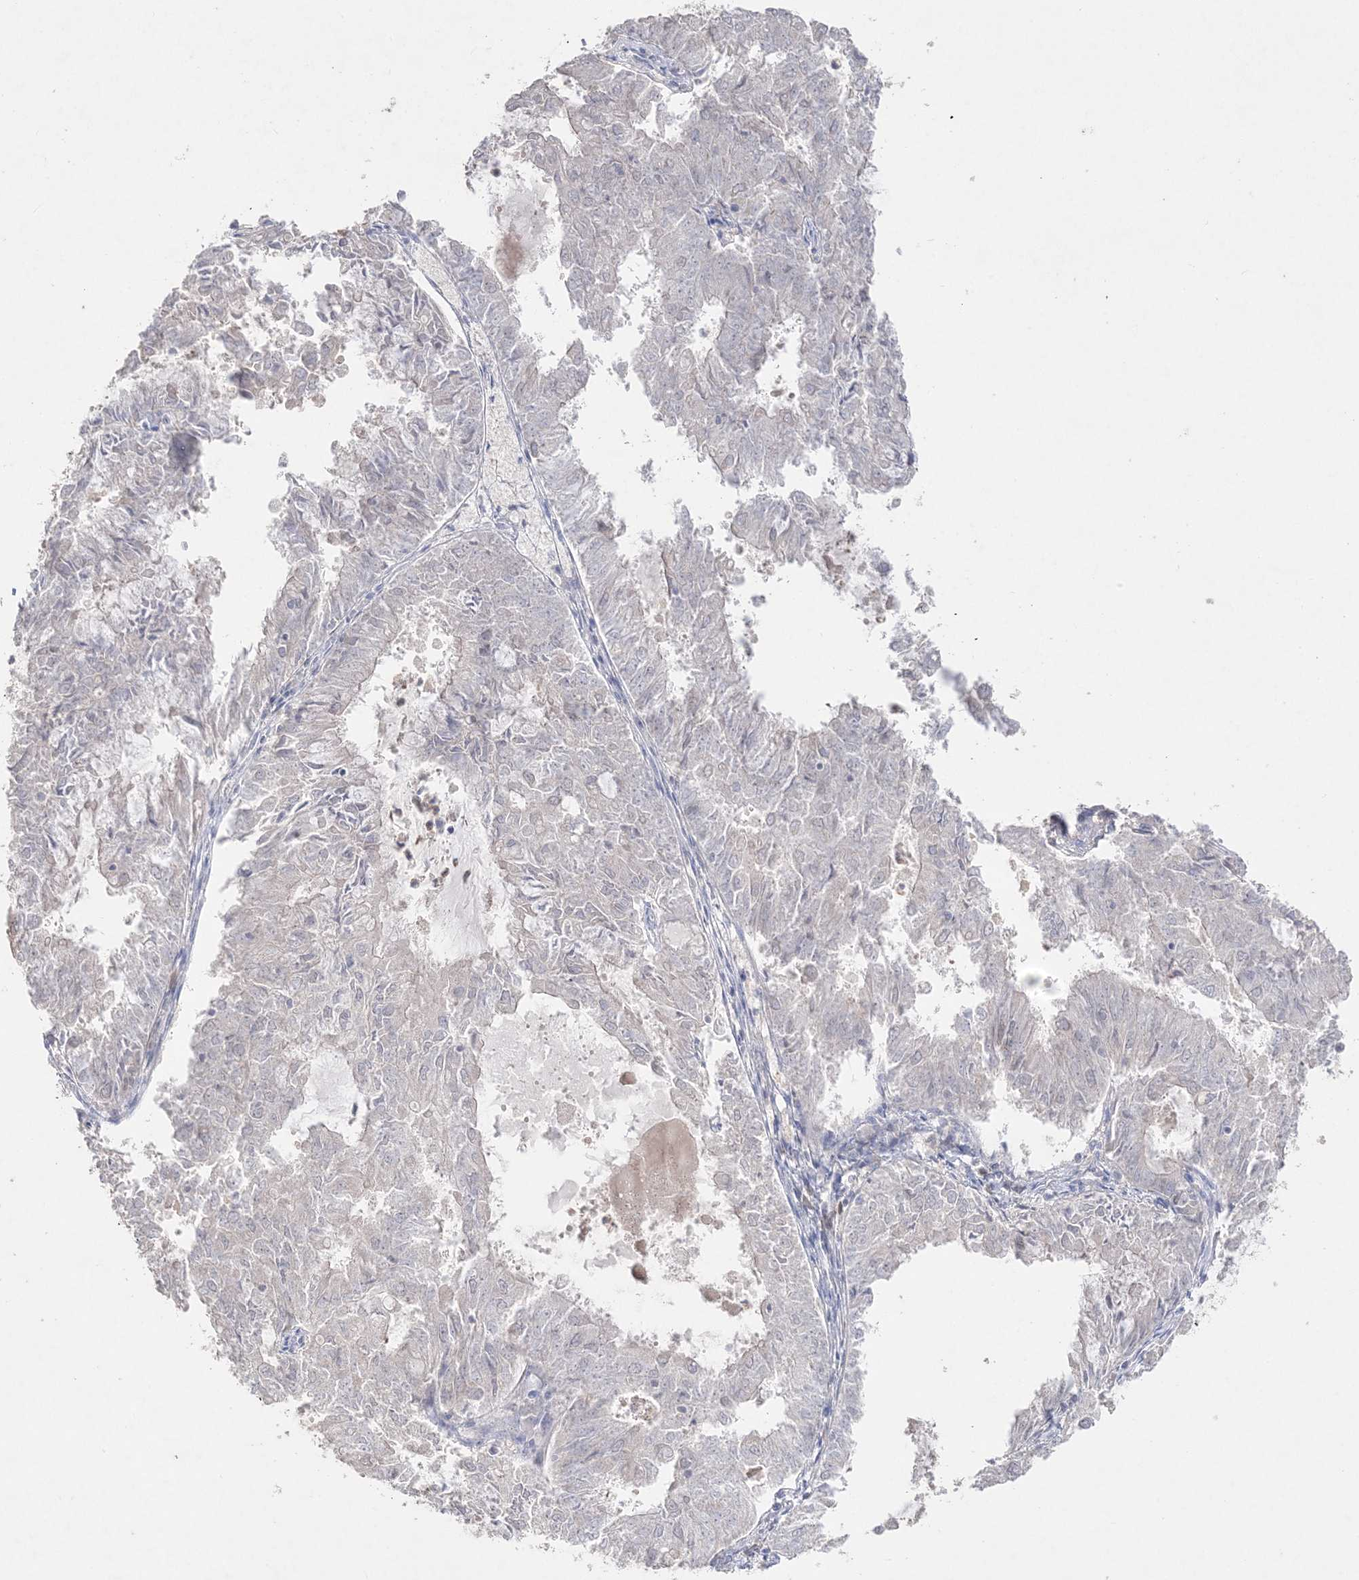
{"staining": {"intensity": "negative", "quantity": "none", "location": "none"}, "tissue": "endometrial cancer", "cell_type": "Tumor cells", "image_type": "cancer", "snomed": [{"axis": "morphology", "description": "Adenocarcinoma, NOS"}, {"axis": "topography", "description": "Endometrium"}], "caption": "Tumor cells are negative for protein expression in human endometrial cancer.", "gene": "SH3BP4", "patient": {"sex": "female", "age": 57}}